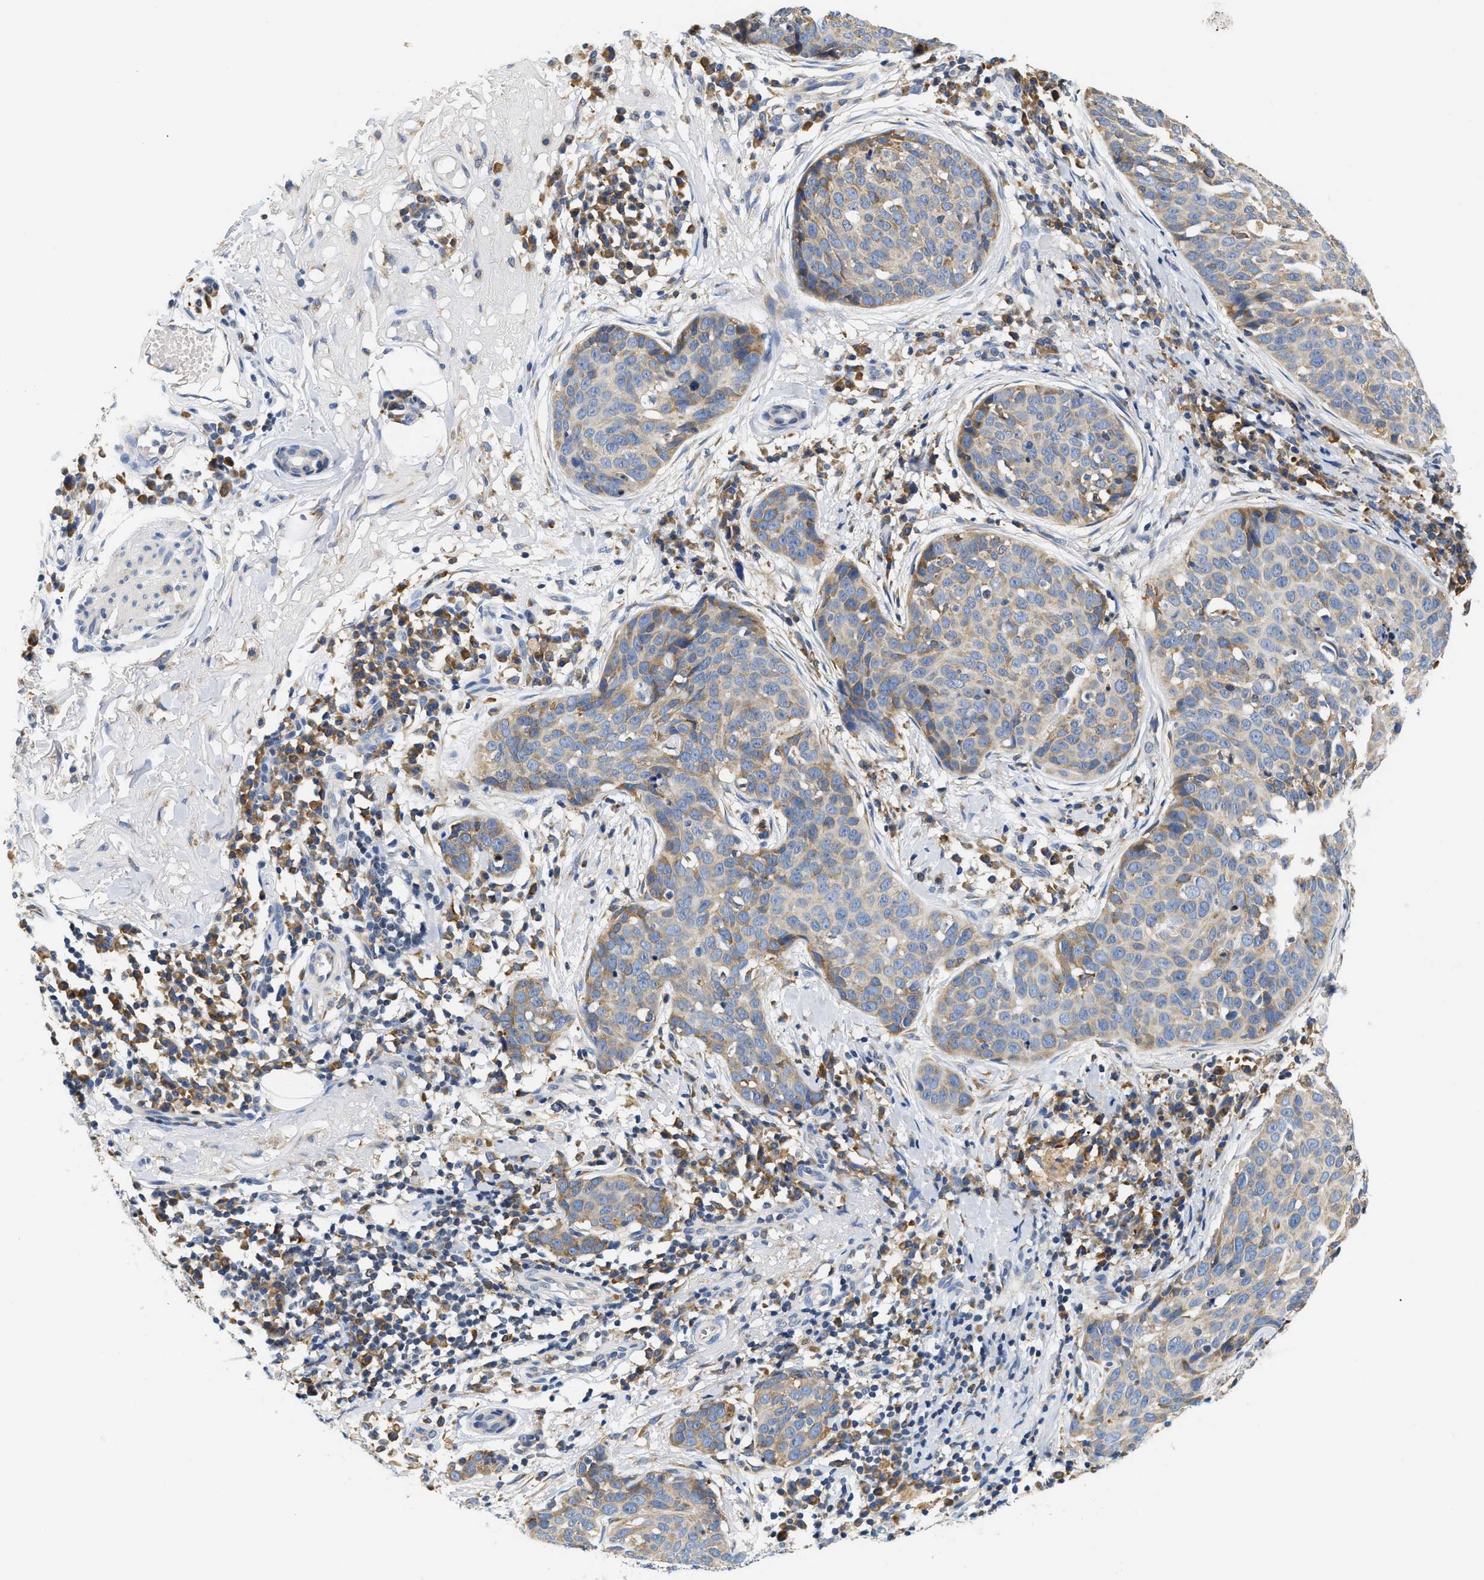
{"staining": {"intensity": "weak", "quantity": "25%-75%", "location": "cytoplasmic/membranous"}, "tissue": "skin cancer", "cell_type": "Tumor cells", "image_type": "cancer", "snomed": [{"axis": "morphology", "description": "Squamous cell carcinoma in situ, NOS"}, {"axis": "morphology", "description": "Squamous cell carcinoma, NOS"}, {"axis": "topography", "description": "Skin"}], "caption": "Immunohistochemistry (IHC) image of neoplastic tissue: squamous cell carcinoma (skin) stained using immunohistochemistry demonstrates low levels of weak protein expression localized specifically in the cytoplasmic/membranous of tumor cells, appearing as a cytoplasmic/membranous brown color.", "gene": "HDHD3", "patient": {"sex": "male", "age": 93}}